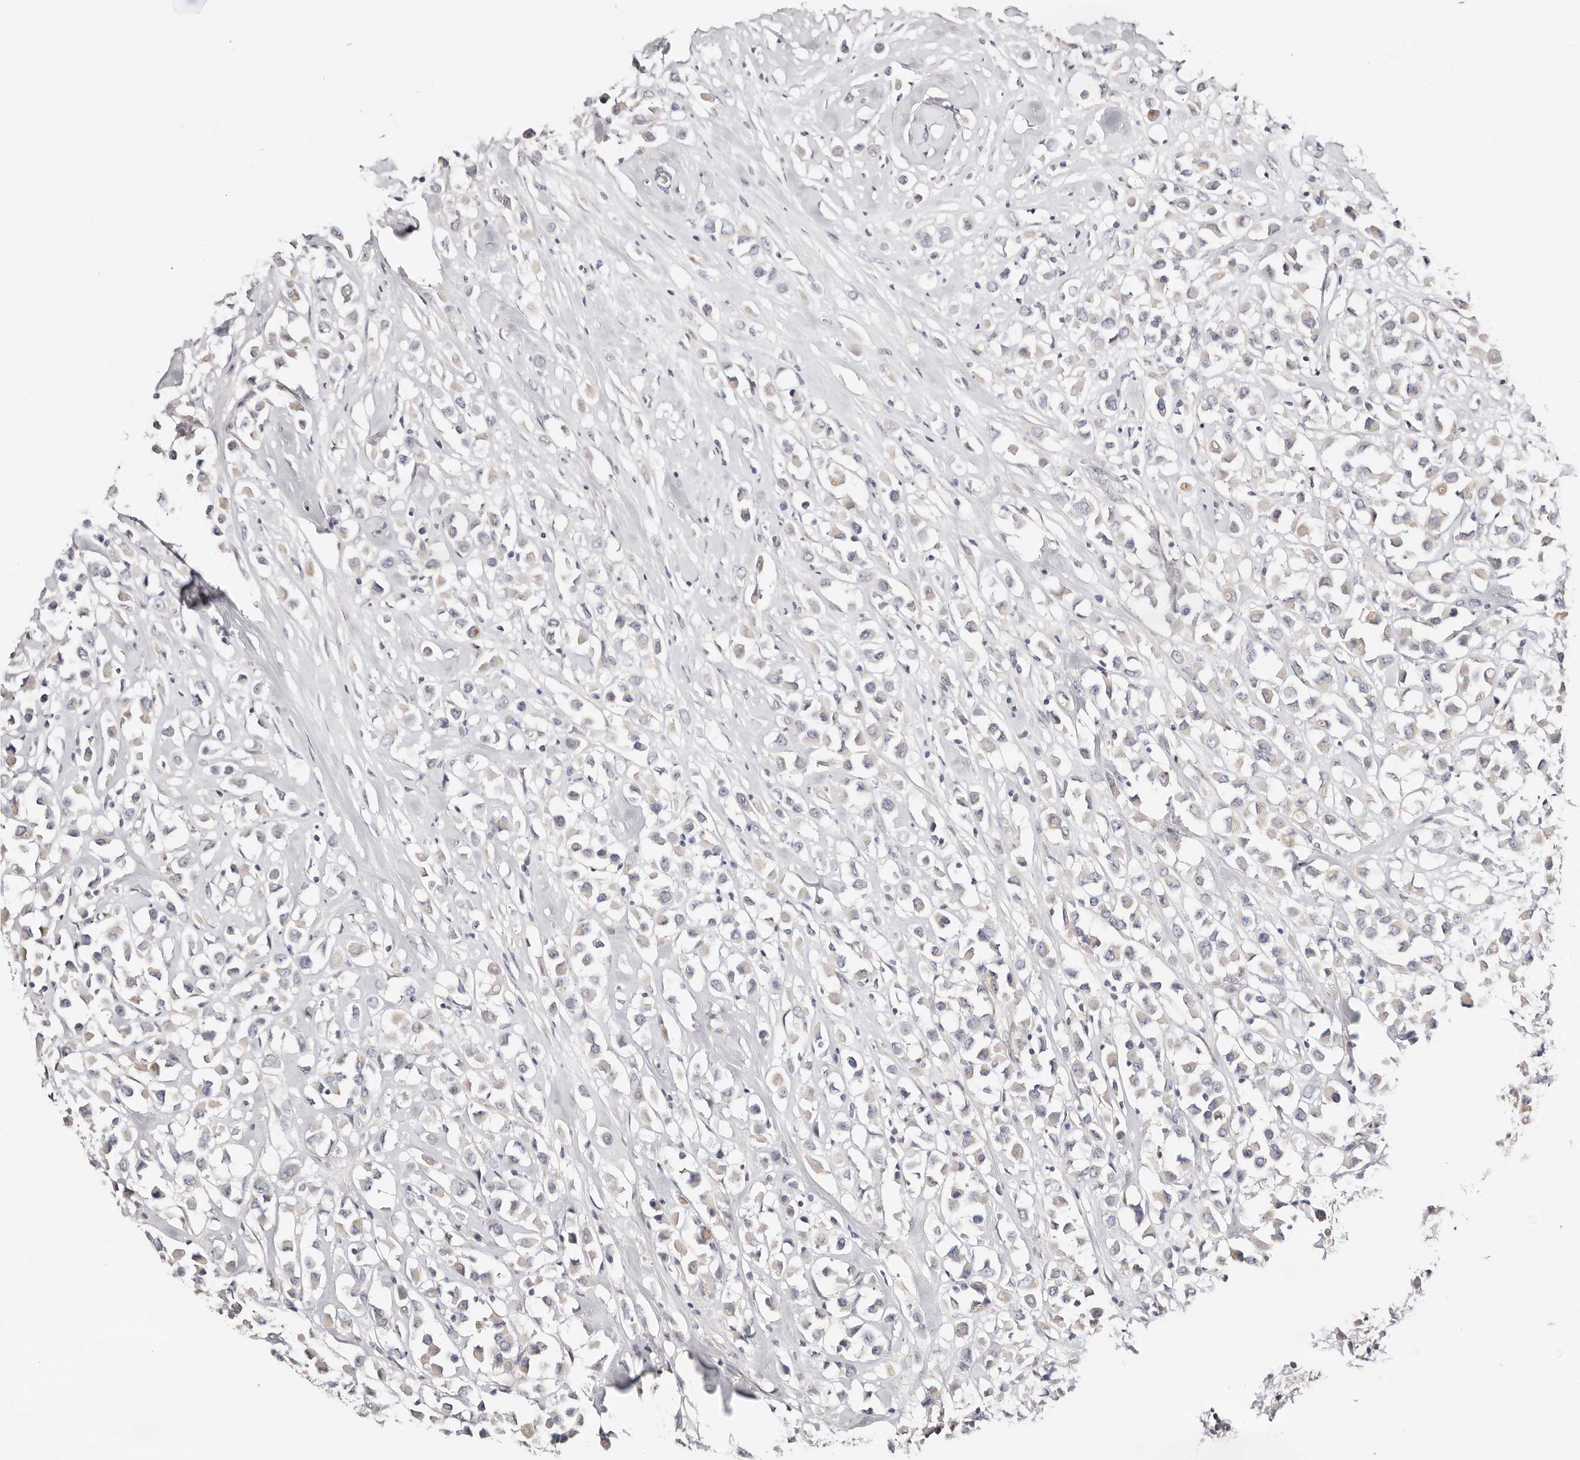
{"staining": {"intensity": "negative", "quantity": "none", "location": "none"}, "tissue": "breast cancer", "cell_type": "Tumor cells", "image_type": "cancer", "snomed": [{"axis": "morphology", "description": "Duct carcinoma"}, {"axis": "topography", "description": "Breast"}], "caption": "Immunohistochemistry (IHC) histopathology image of breast intraductal carcinoma stained for a protein (brown), which shows no positivity in tumor cells. (DAB (3,3'-diaminobenzidine) immunohistochemistry (IHC) visualized using brightfield microscopy, high magnification).", "gene": "DNASE1", "patient": {"sex": "female", "age": 61}}